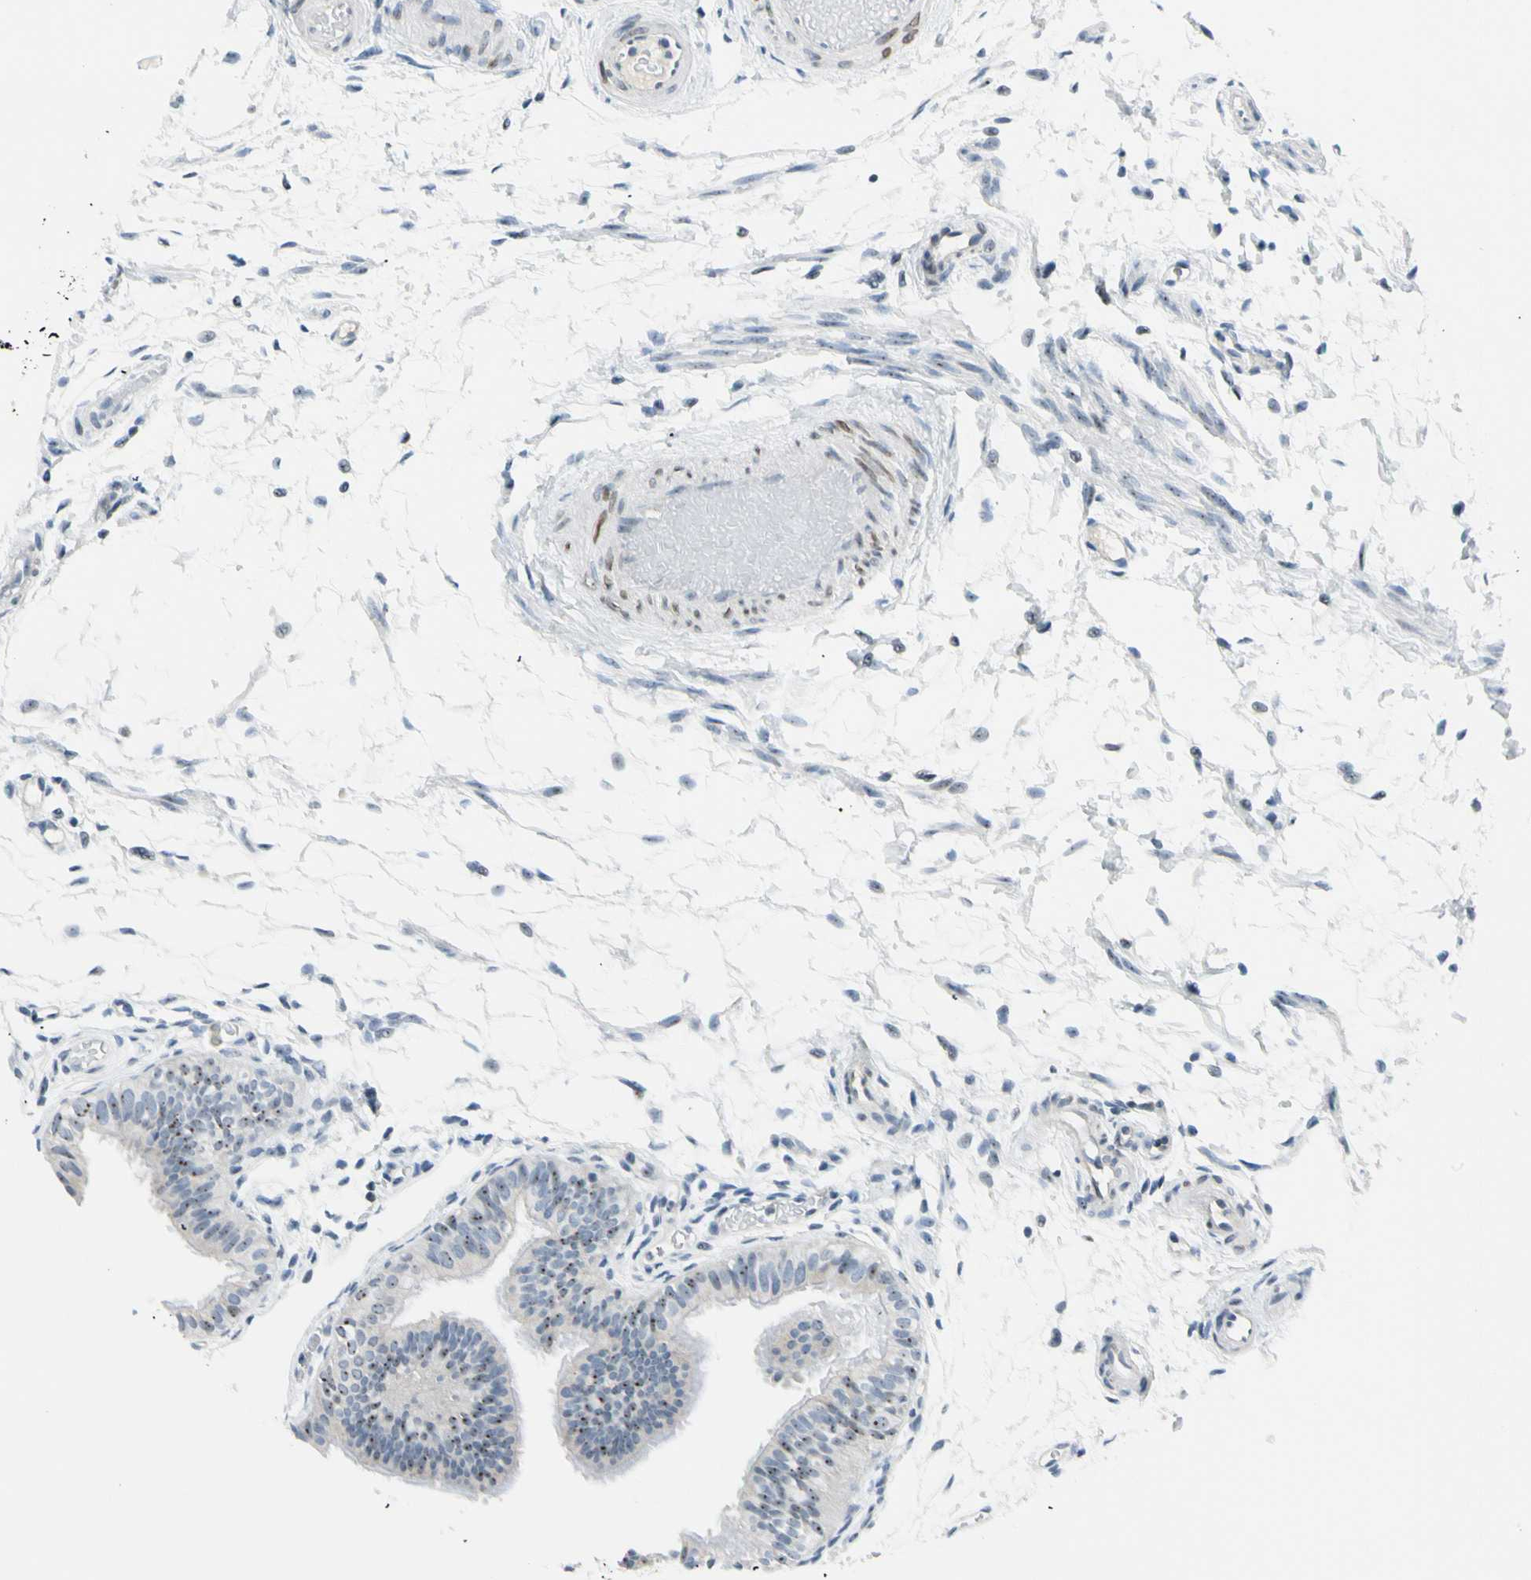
{"staining": {"intensity": "moderate", "quantity": "<25%", "location": "nuclear"}, "tissue": "fallopian tube", "cell_type": "Glandular cells", "image_type": "normal", "snomed": [{"axis": "morphology", "description": "Normal tissue, NOS"}, {"axis": "morphology", "description": "Dermoid, NOS"}, {"axis": "topography", "description": "Fallopian tube"}], "caption": "Protein staining demonstrates moderate nuclear expression in approximately <25% of glandular cells in benign fallopian tube. The staining is performed using DAB brown chromogen to label protein expression. The nuclei are counter-stained blue using hematoxylin.", "gene": "ZSCAN1", "patient": {"sex": "female", "age": 33}}